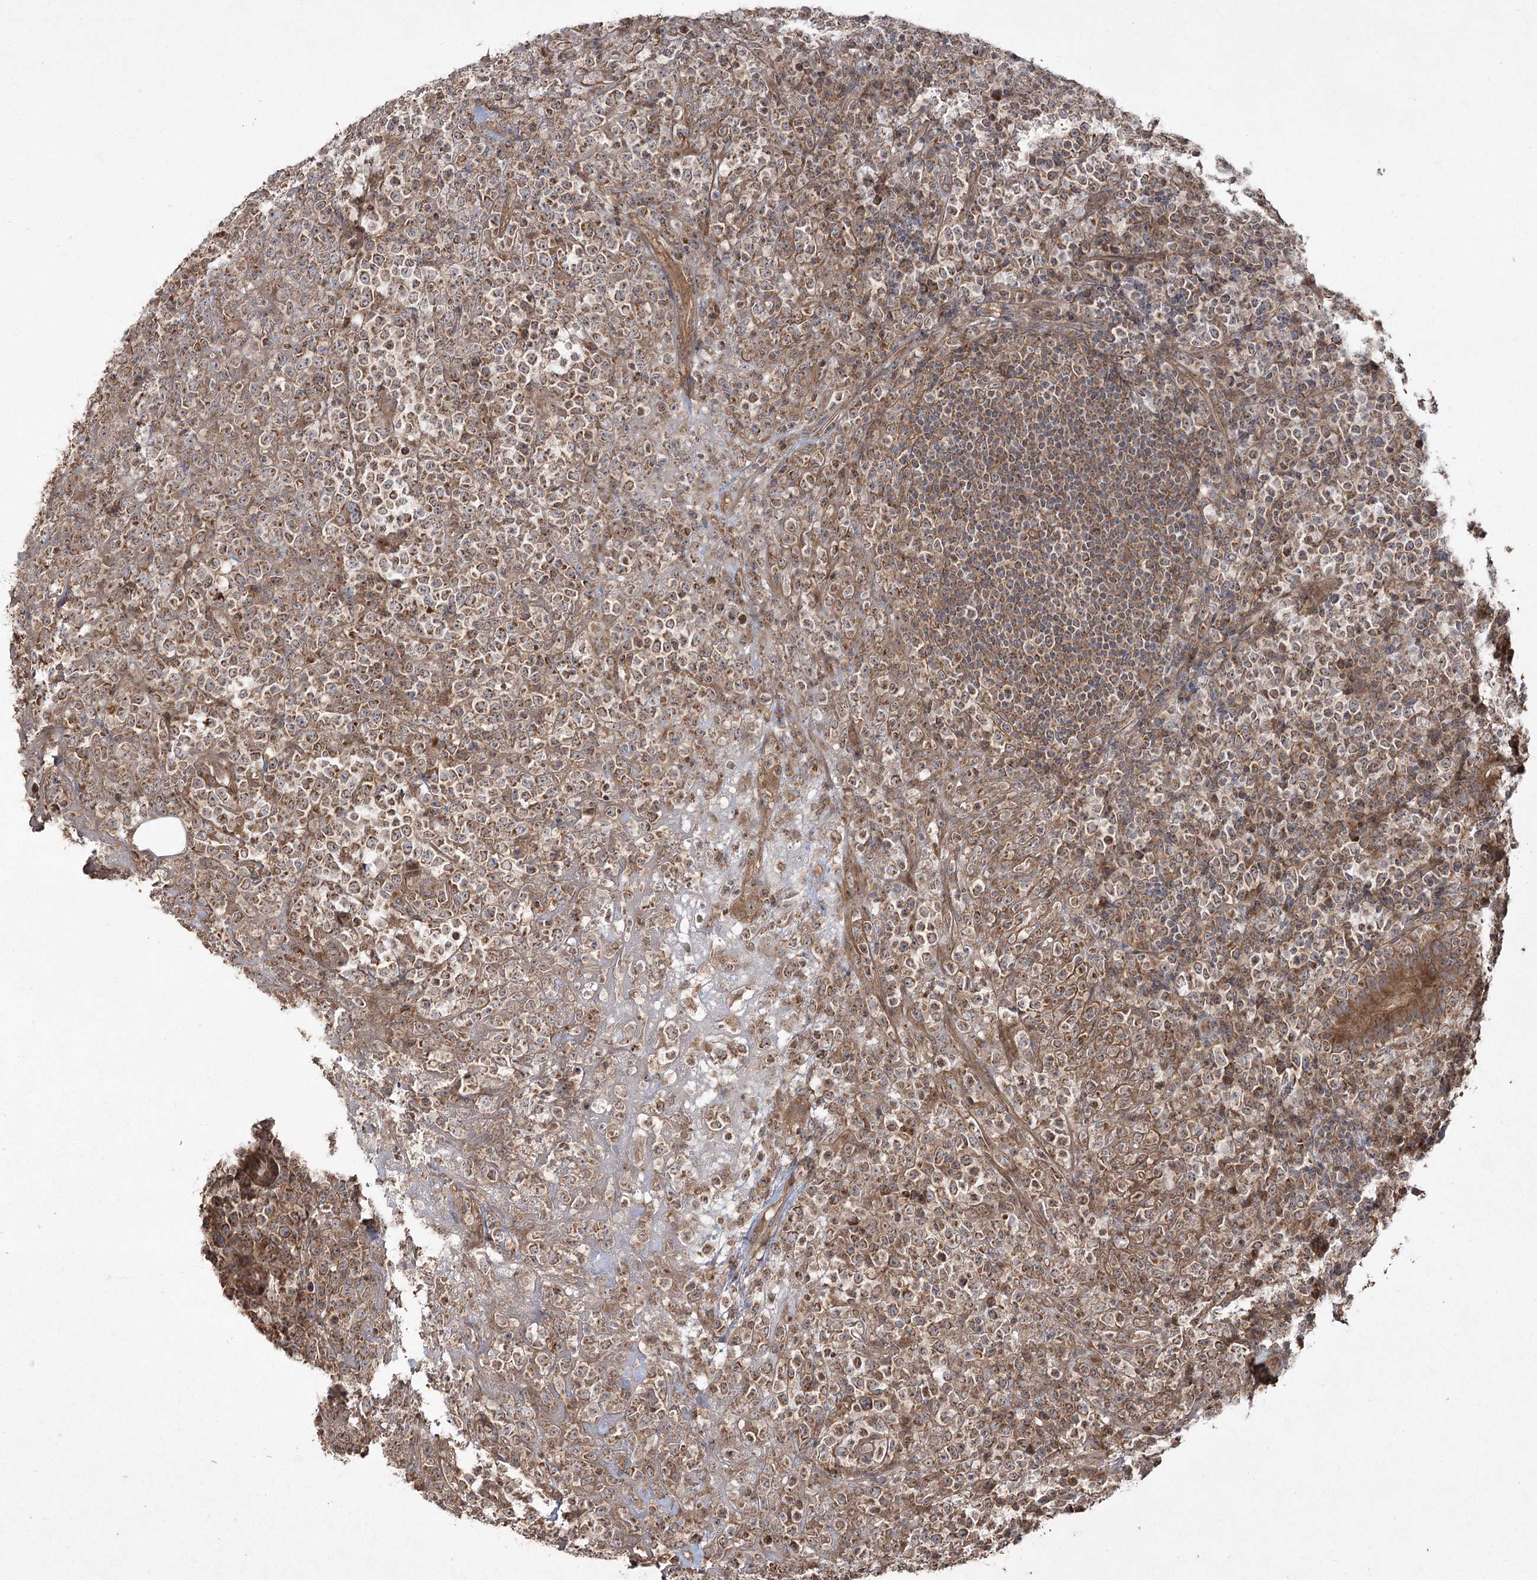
{"staining": {"intensity": "moderate", "quantity": ">75%", "location": "cytoplasmic/membranous"}, "tissue": "lymphoma", "cell_type": "Tumor cells", "image_type": "cancer", "snomed": [{"axis": "morphology", "description": "Malignant lymphoma, non-Hodgkin's type, High grade"}, {"axis": "topography", "description": "Colon"}], "caption": "Approximately >75% of tumor cells in human lymphoma reveal moderate cytoplasmic/membranous protein positivity as visualized by brown immunohistochemical staining.", "gene": "CPLANE1", "patient": {"sex": "female", "age": 53}}